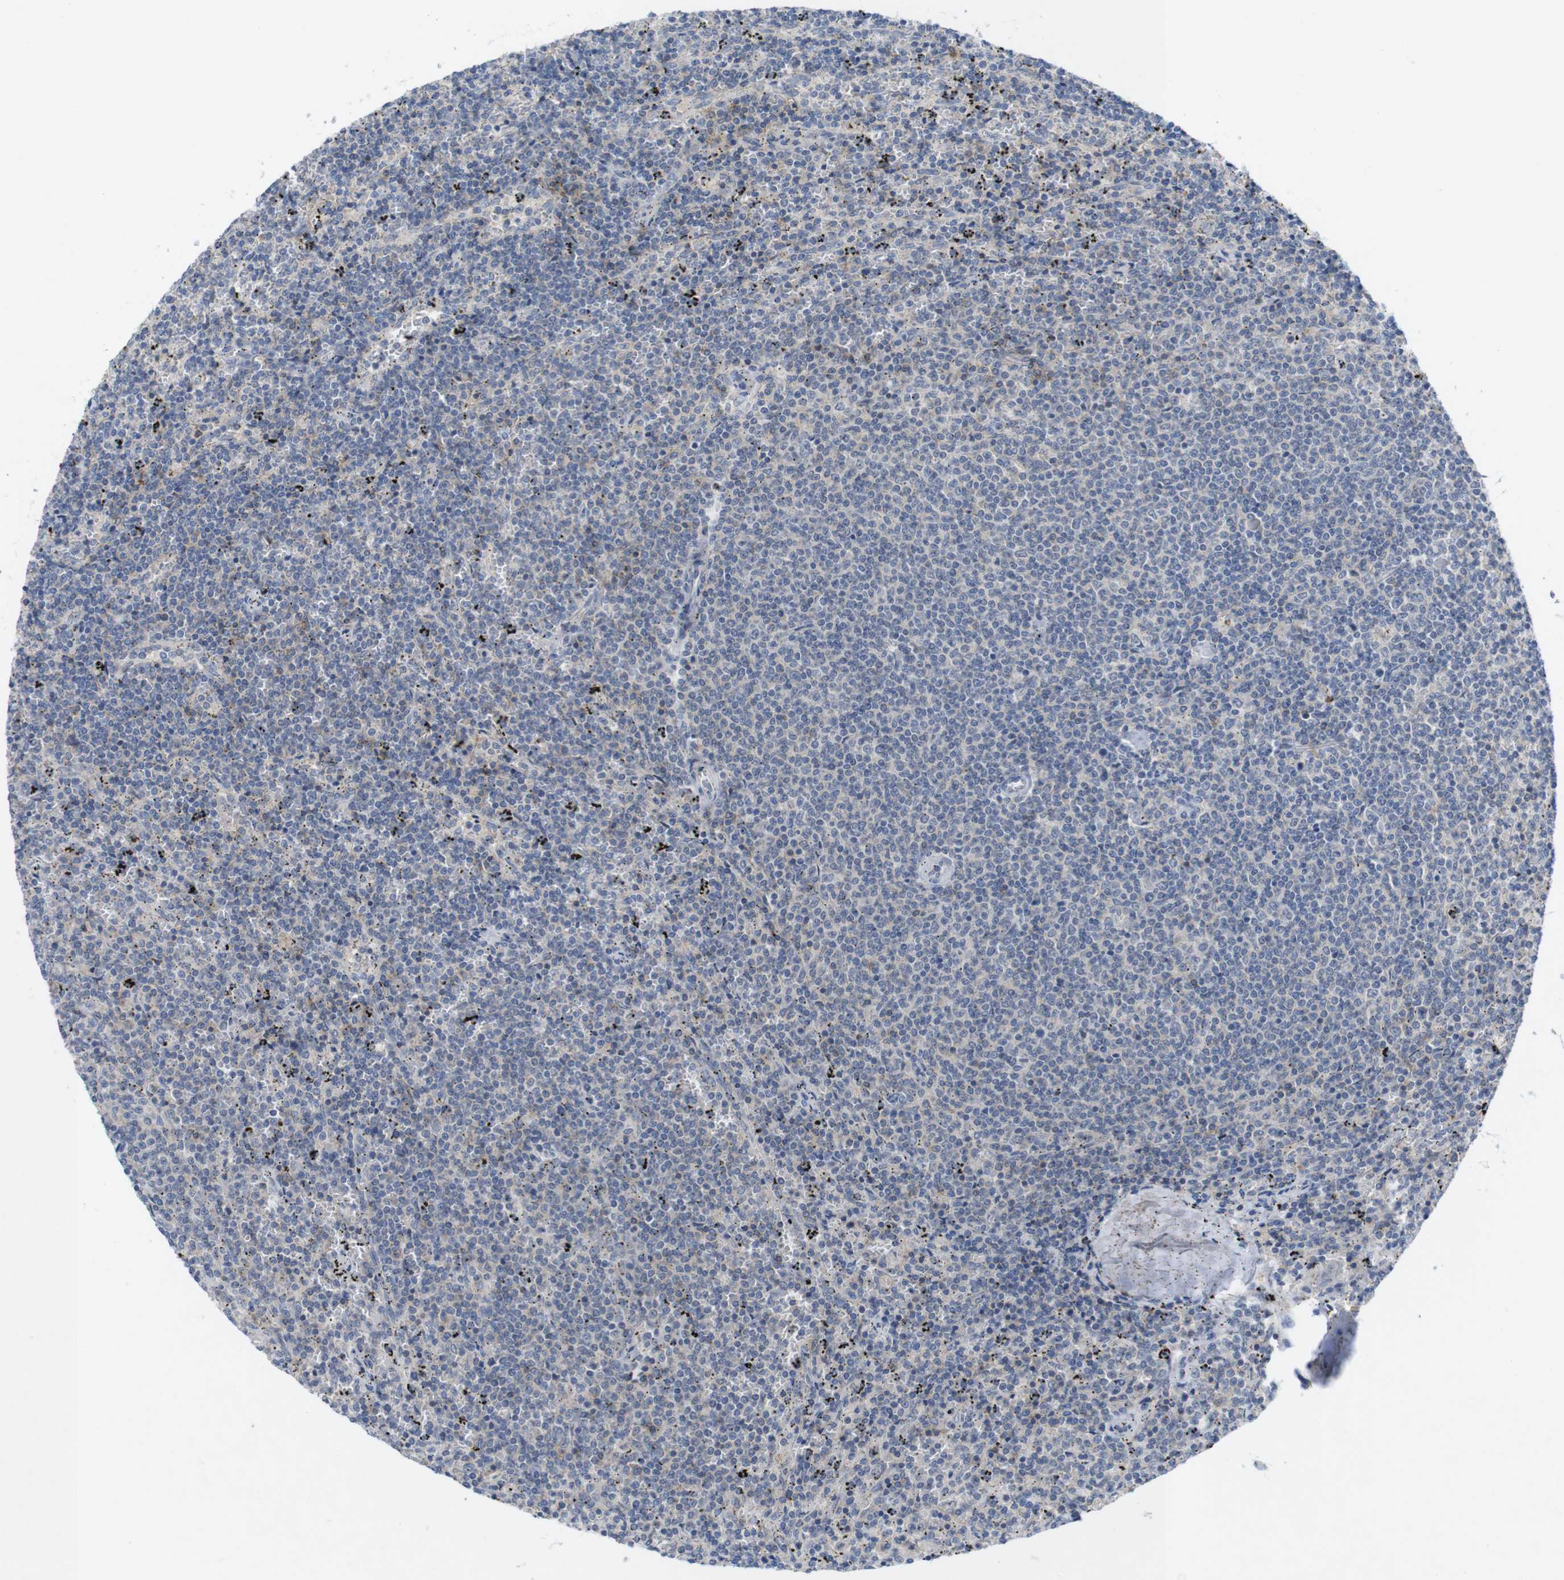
{"staining": {"intensity": "negative", "quantity": "none", "location": "none"}, "tissue": "lymphoma", "cell_type": "Tumor cells", "image_type": "cancer", "snomed": [{"axis": "morphology", "description": "Malignant lymphoma, non-Hodgkin's type, Low grade"}, {"axis": "topography", "description": "Spleen"}], "caption": "High power microscopy image of an immunohistochemistry photomicrograph of lymphoma, revealing no significant positivity in tumor cells.", "gene": "SLAMF7", "patient": {"sex": "female", "age": 50}}